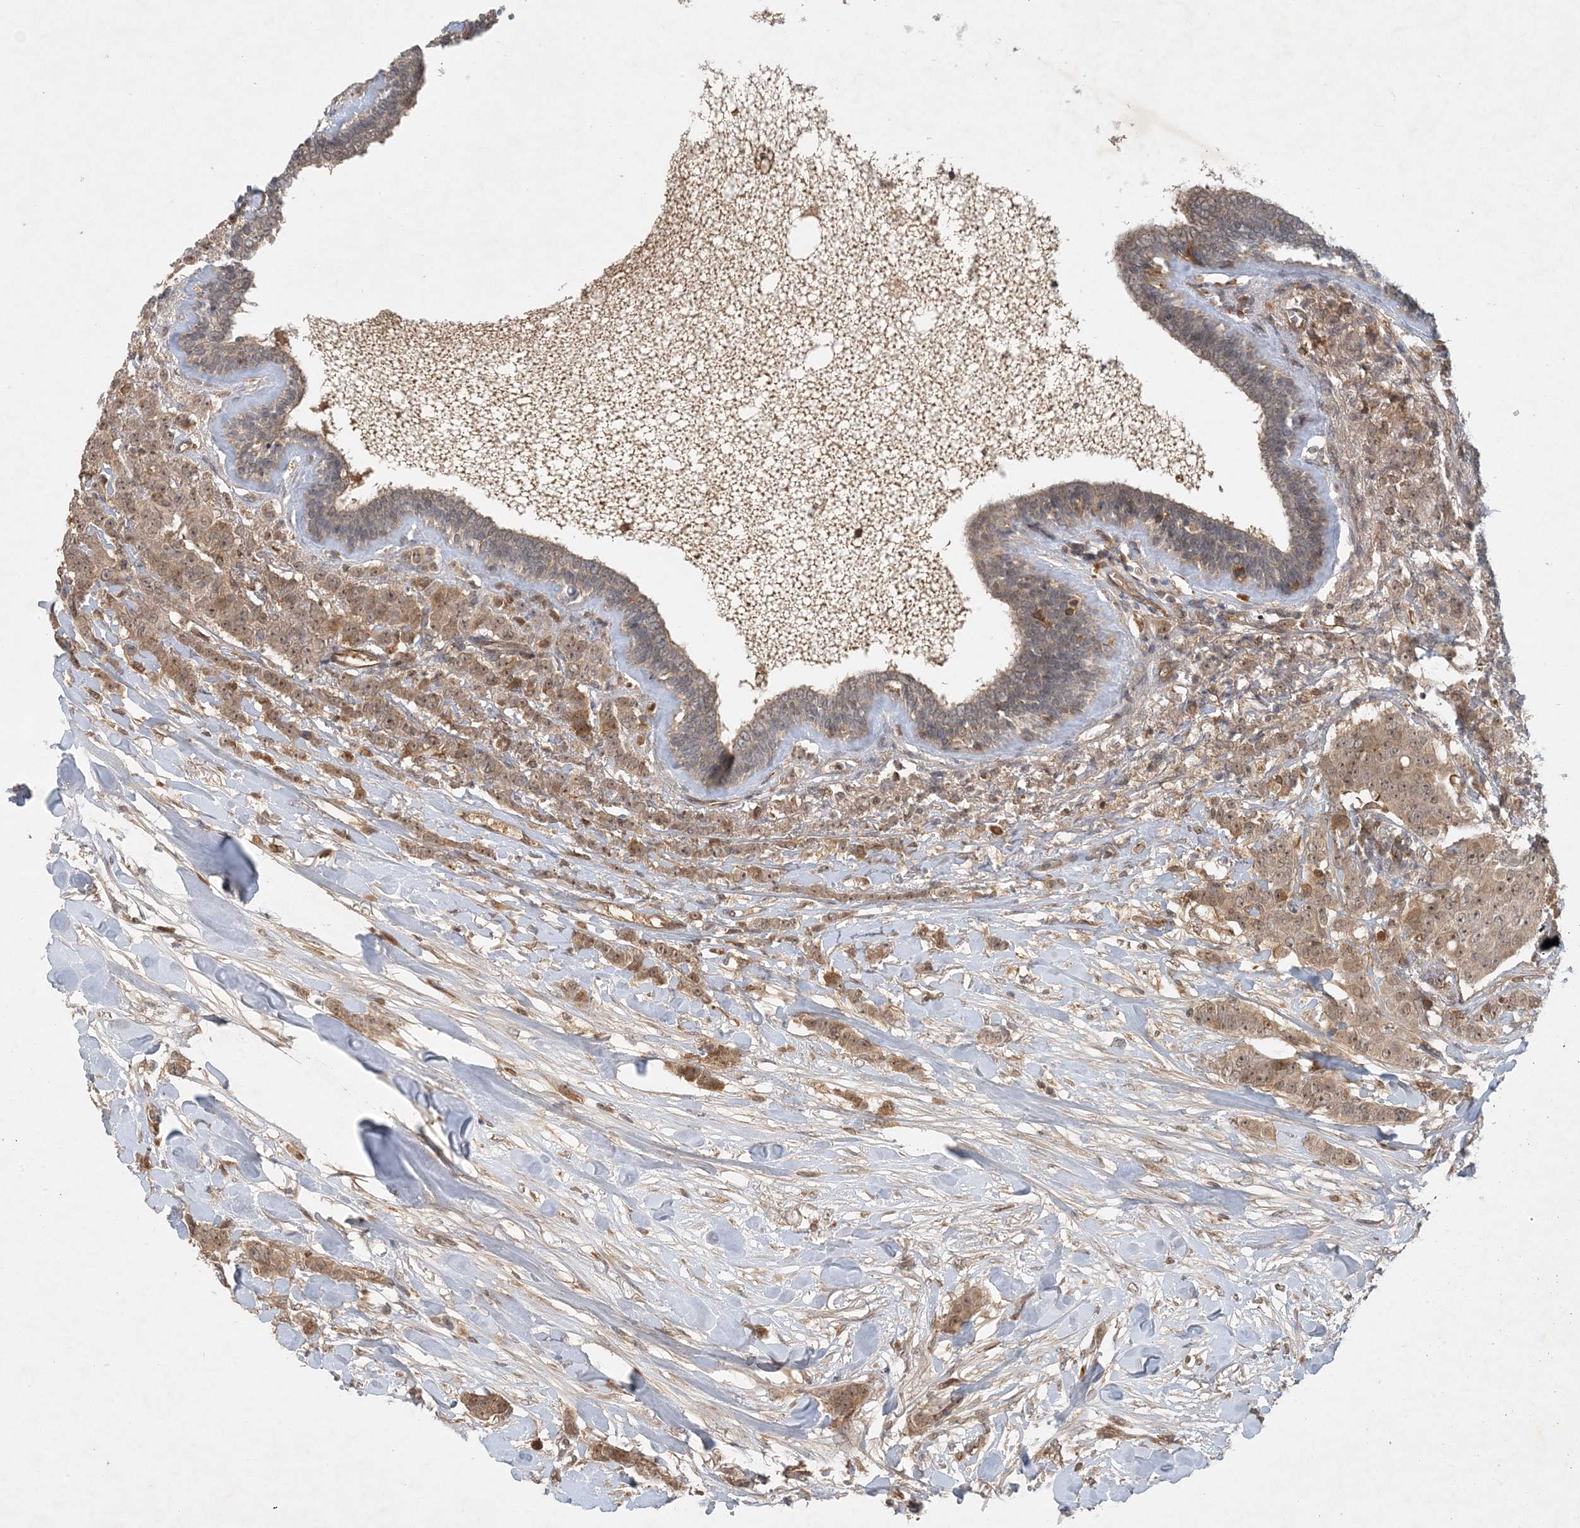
{"staining": {"intensity": "moderate", "quantity": ">75%", "location": "cytoplasmic/membranous,nuclear"}, "tissue": "breast cancer", "cell_type": "Tumor cells", "image_type": "cancer", "snomed": [{"axis": "morphology", "description": "Duct carcinoma"}, {"axis": "topography", "description": "Breast"}], "caption": "Protein expression analysis of human breast infiltrating ductal carcinoma reveals moderate cytoplasmic/membranous and nuclear positivity in approximately >75% of tumor cells. Using DAB (3,3'-diaminobenzidine) (brown) and hematoxylin (blue) stains, captured at high magnification using brightfield microscopy.", "gene": "ZCCHC4", "patient": {"sex": "female", "age": 40}}